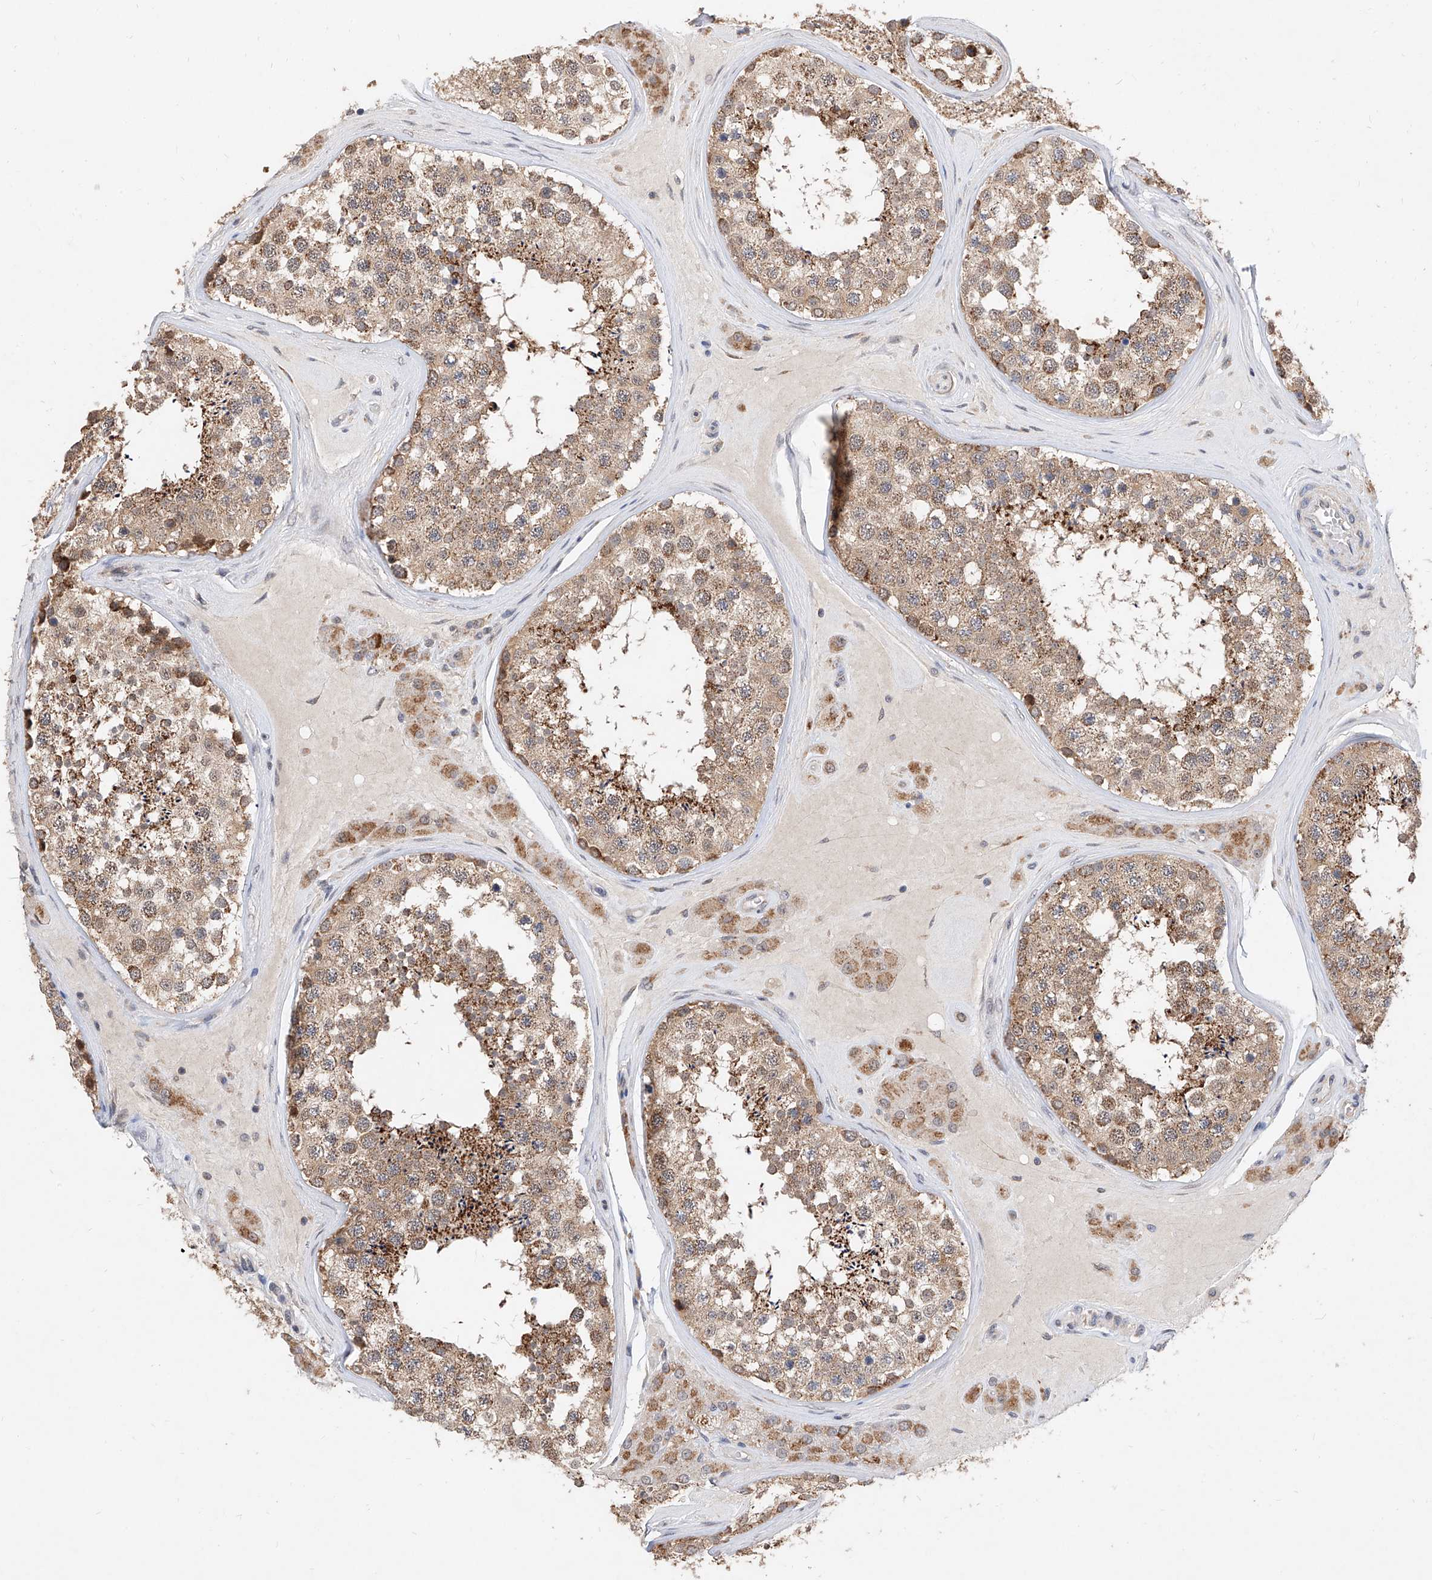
{"staining": {"intensity": "moderate", "quantity": ">75%", "location": "cytoplasmic/membranous"}, "tissue": "testis", "cell_type": "Cells in seminiferous ducts", "image_type": "normal", "snomed": [{"axis": "morphology", "description": "Normal tissue, NOS"}, {"axis": "topography", "description": "Testis"}], "caption": "Testis stained with IHC displays moderate cytoplasmic/membranous staining in about >75% of cells in seminiferous ducts. Using DAB (3,3'-diaminobenzidine) (brown) and hematoxylin (blue) stains, captured at high magnification using brightfield microscopy.", "gene": "MFSD4B", "patient": {"sex": "male", "age": 46}}